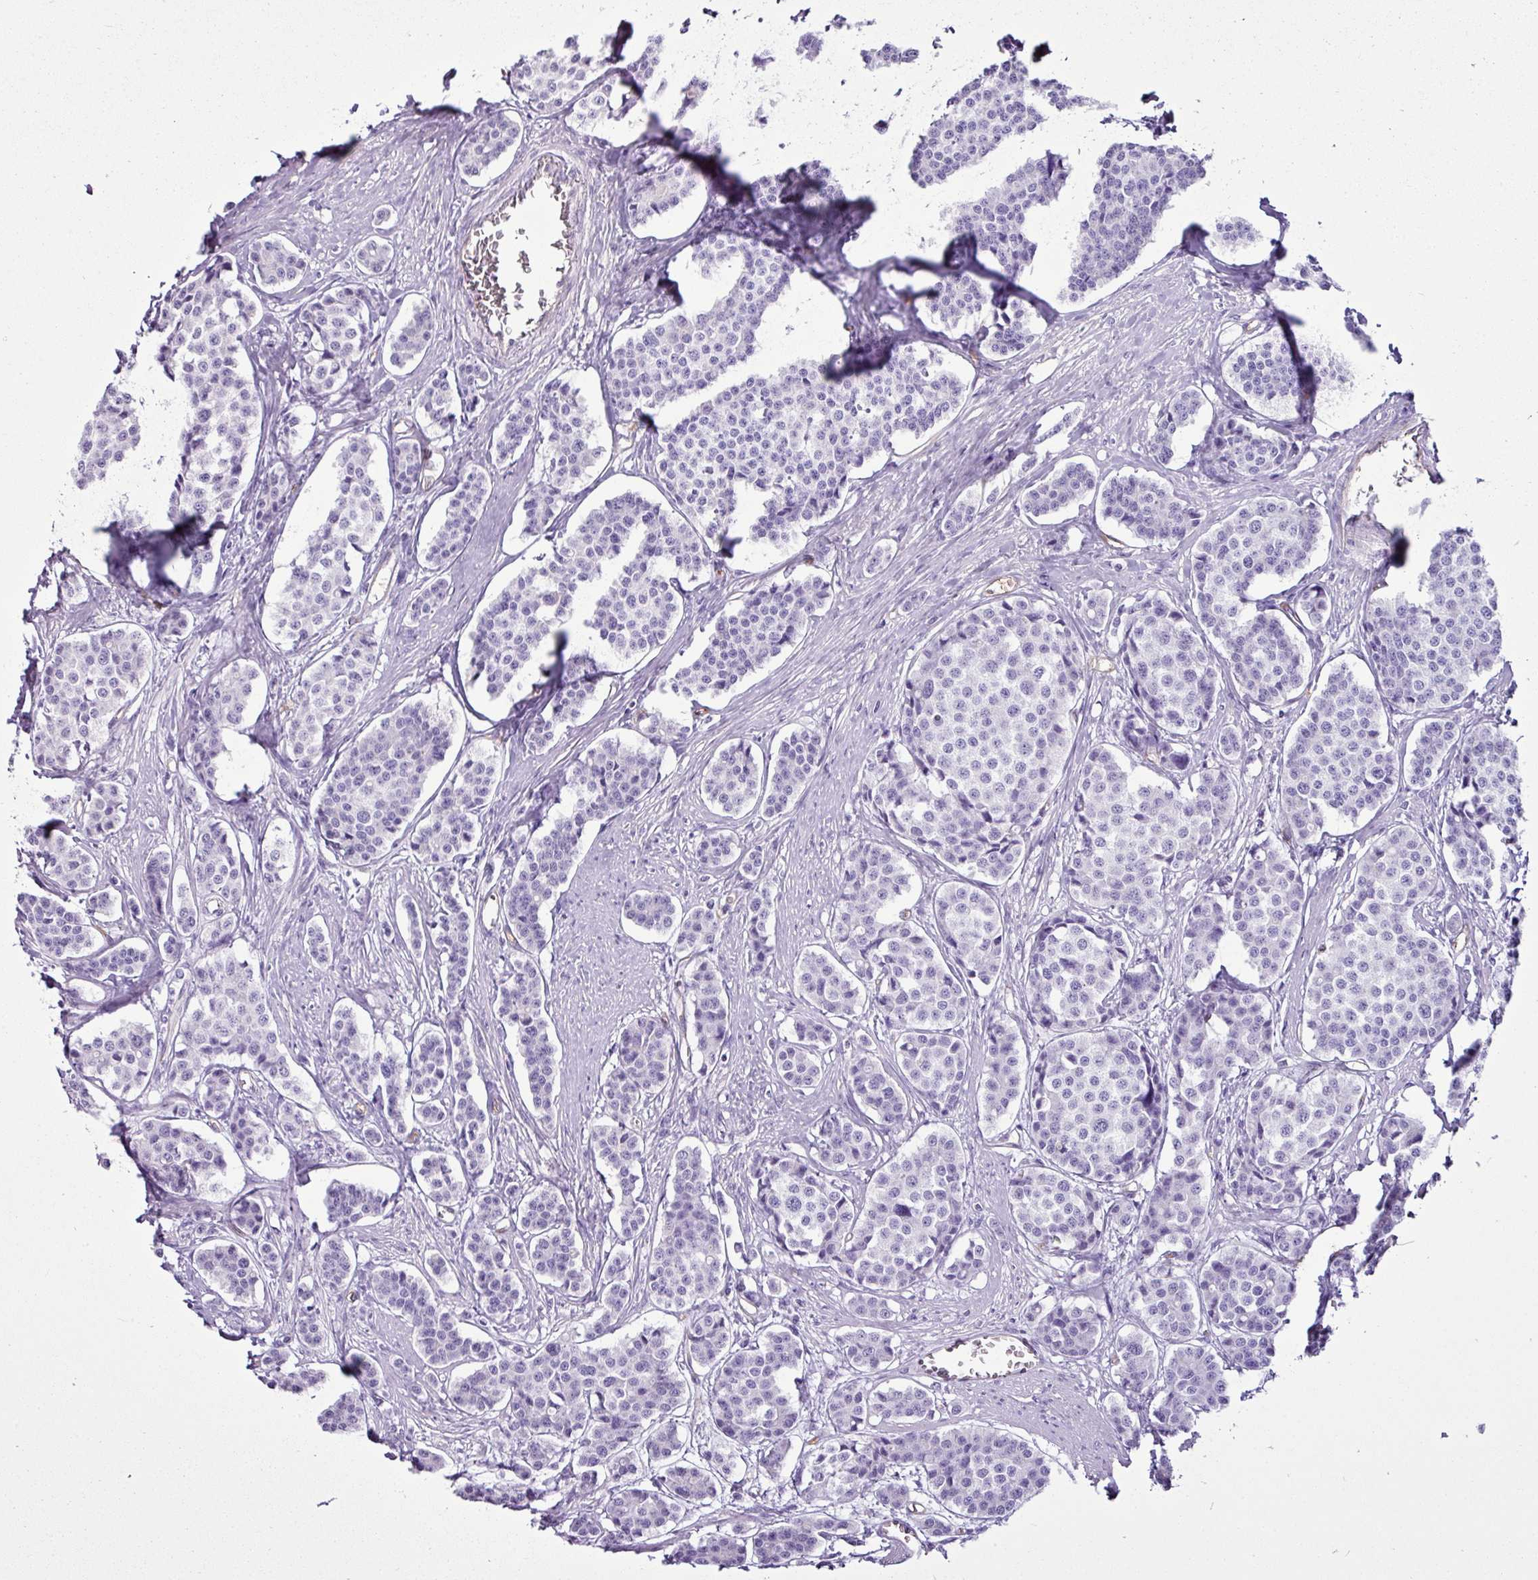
{"staining": {"intensity": "negative", "quantity": "none", "location": "none"}, "tissue": "carcinoid", "cell_type": "Tumor cells", "image_type": "cancer", "snomed": [{"axis": "morphology", "description": "Carcinoid, malignant, NOS"}, {"axis": "topography", "description": "Small intestine"}], "caption": "Immunohistochemical staining of human carcinoid demonstrates no significant staining in tumor cells.", "gene": "EME2", "patient": {"sex": "male", "age": 60}}